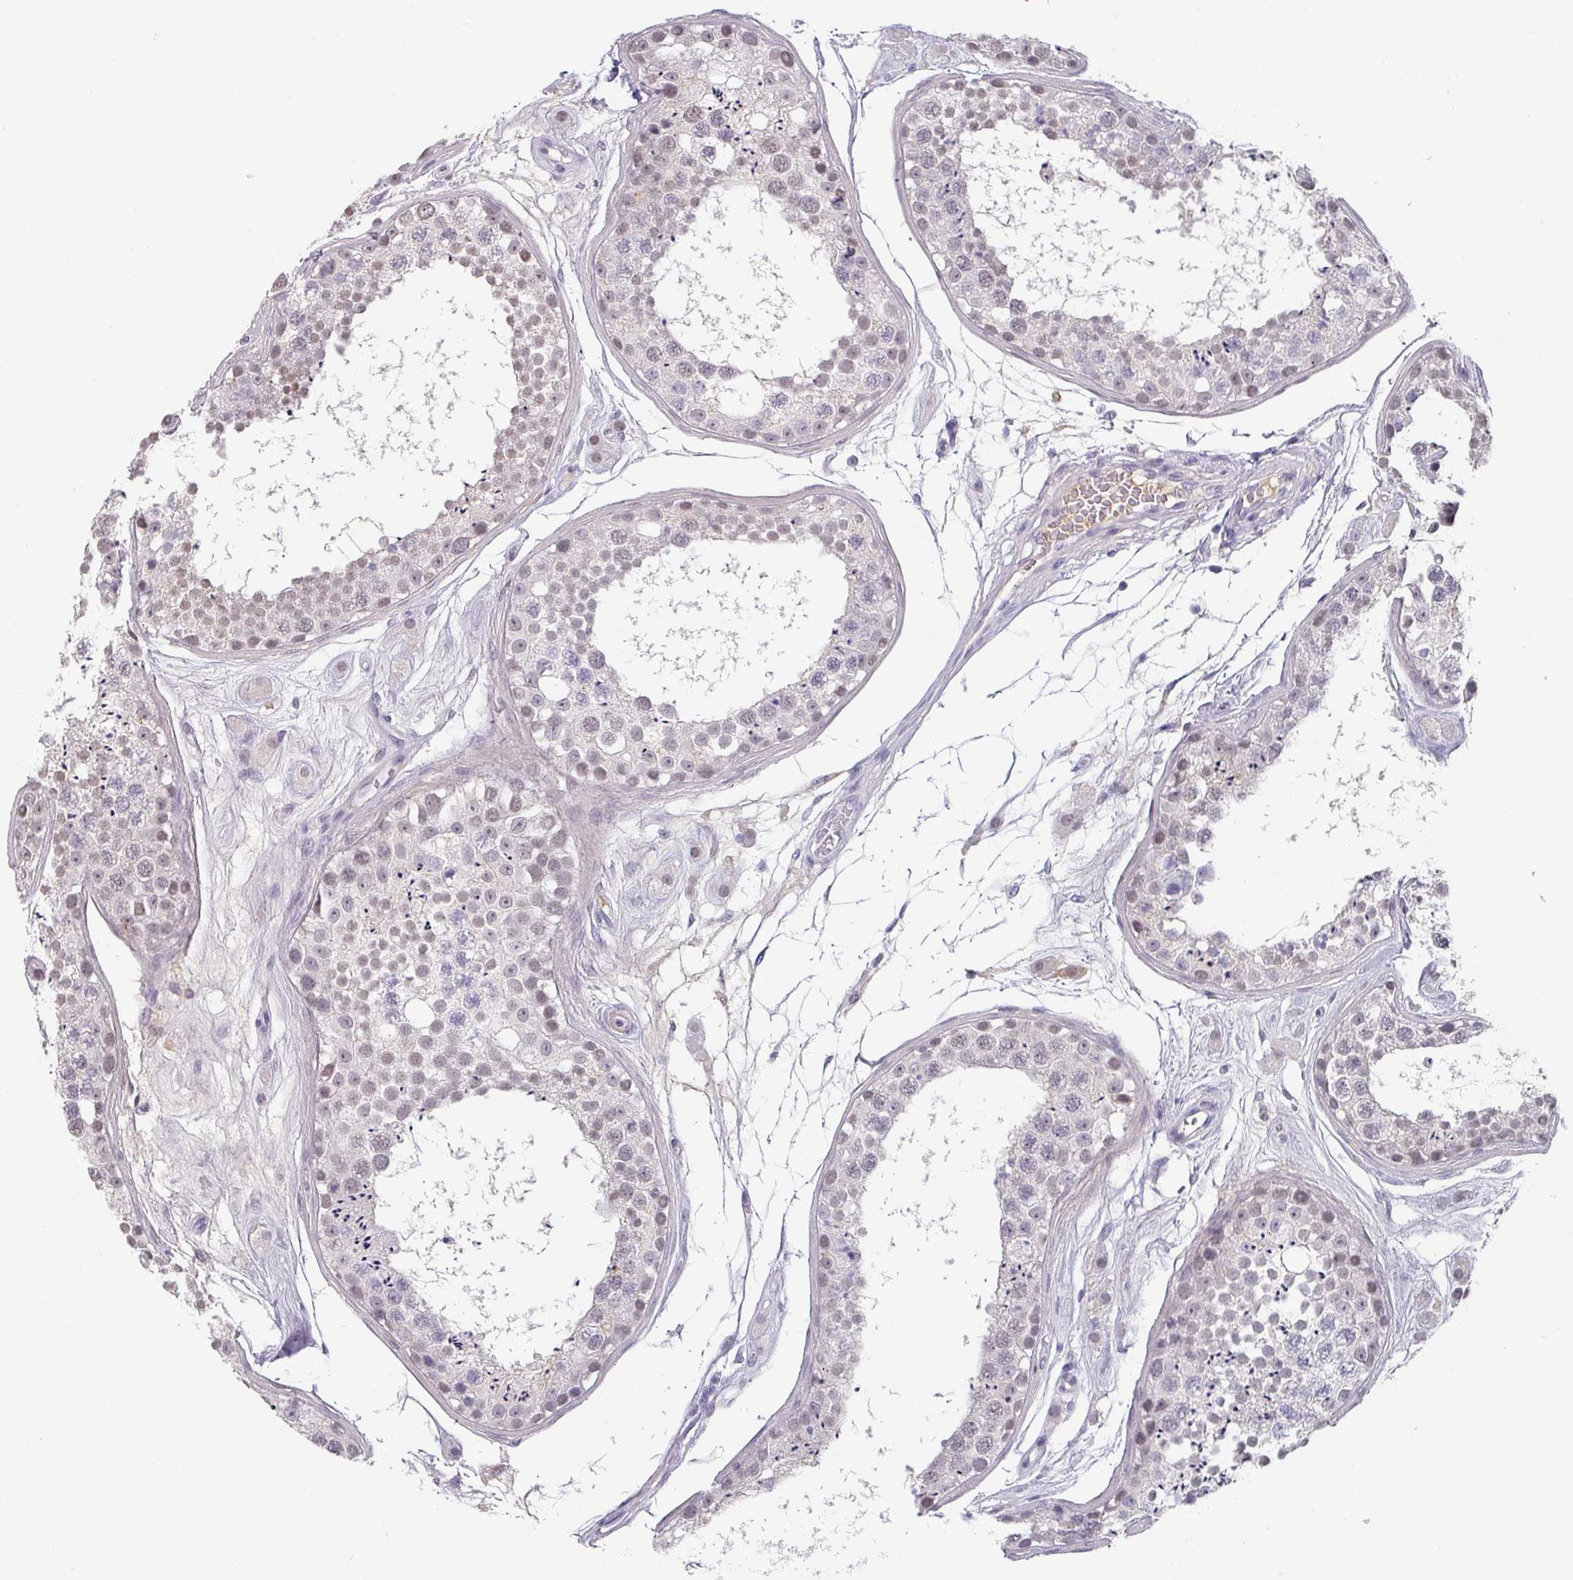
{"staining": {"intensity": "weak", "quantity": "25%-75%", "location": "nuclear"}, "tissue": "testis", "cell_type": "Cells in seminiferous ducts", "image_type": "normal", "snomed": [{"axis": "morphology", "description": "Normal tissue, NOS"}, {"axis": "topography", "description": "Testis"}], "caption": "Weak nuclear expression for a protein is present in approximately 25%-75% of cells in seminiferous ducts of benign testis using IHC.", "gene": "C1QB", "patient": {"sex": "male", "age": 25}}